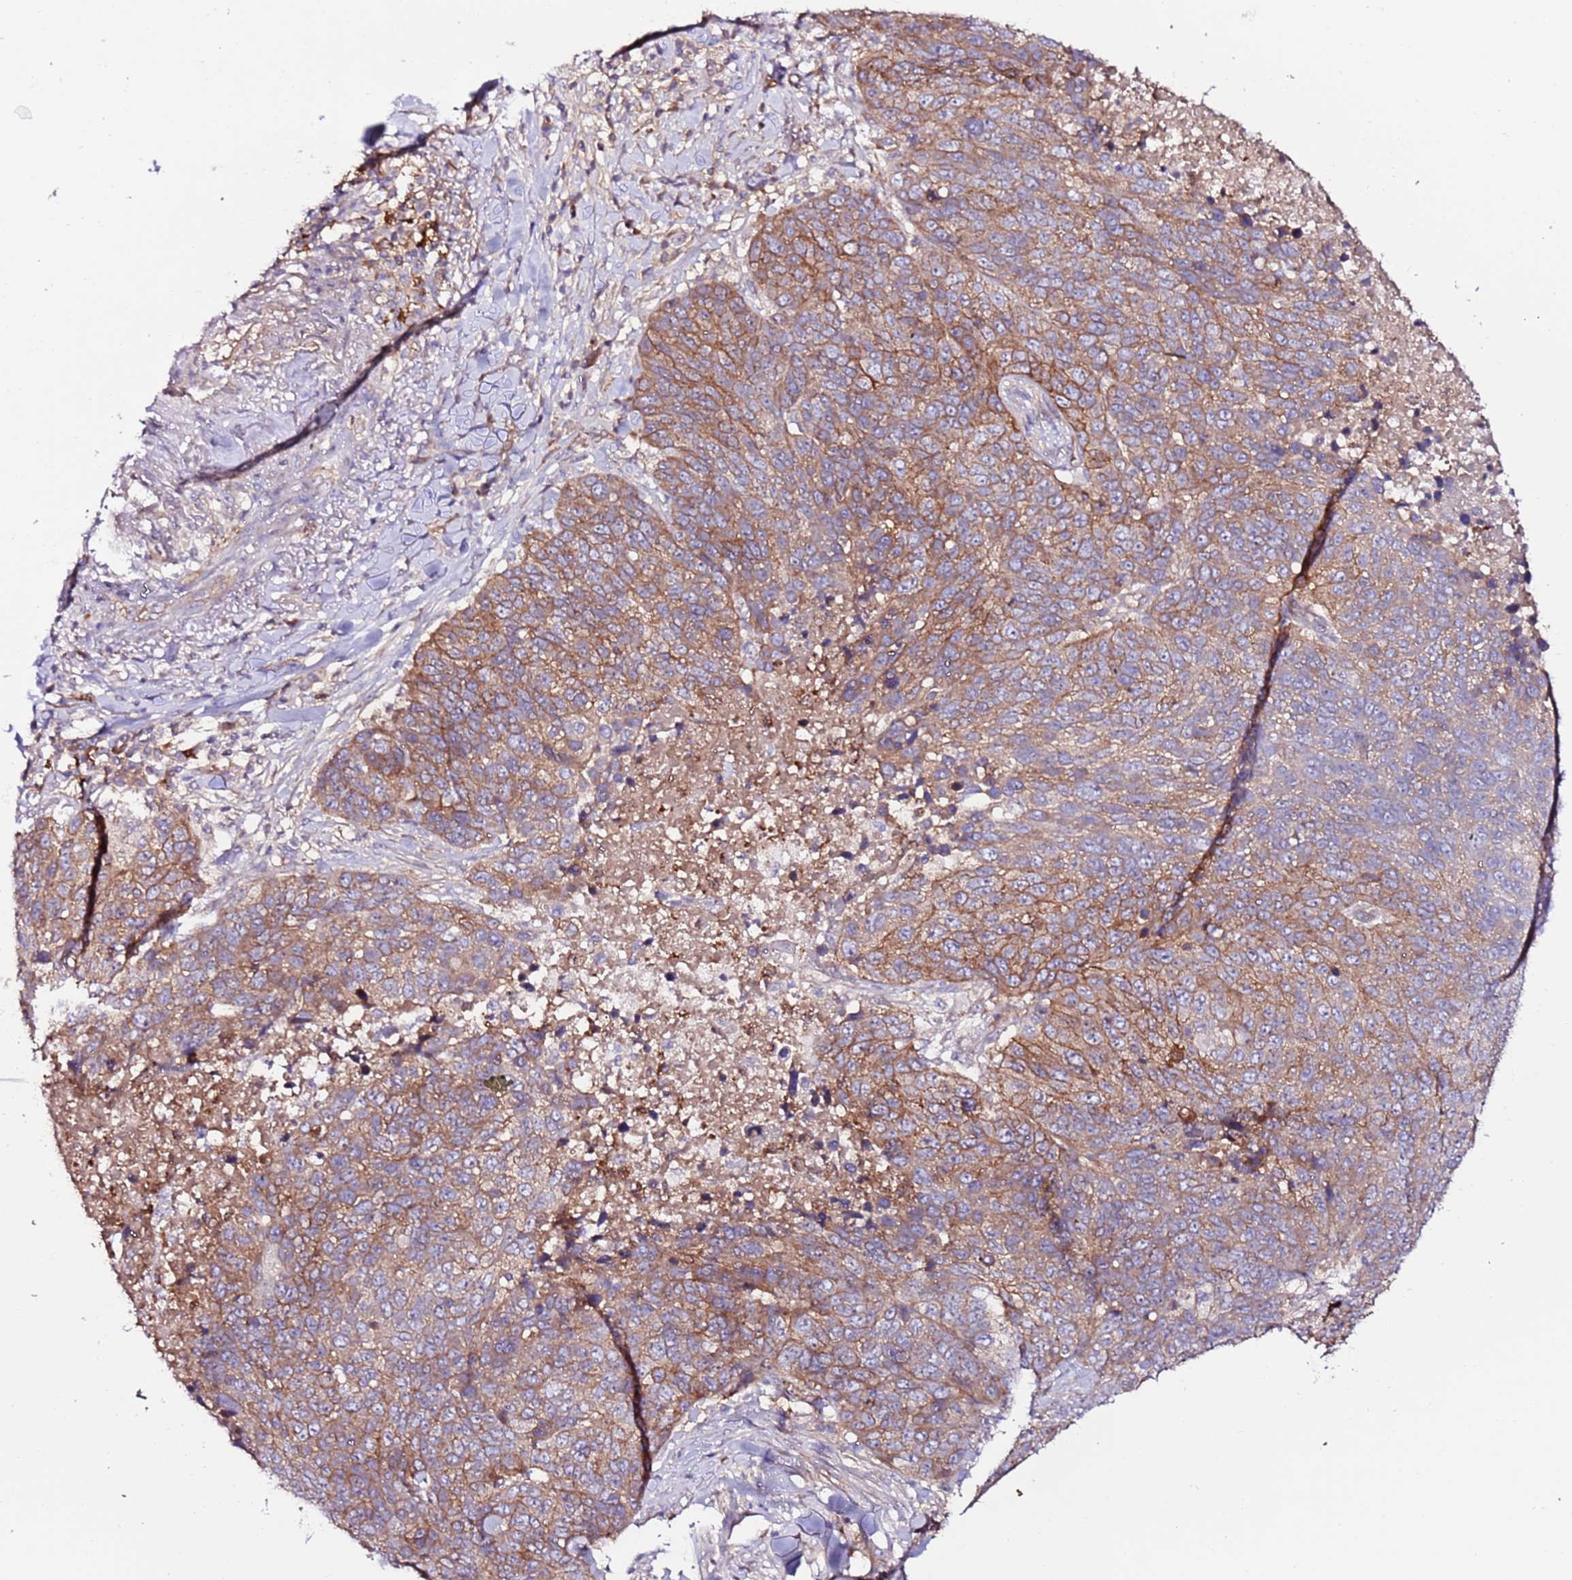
{"staining": {"intensity": "moderate", "quantity": ">75%", "location": "cytoplasmic/membranous"}, "tissue": "lung cancer", "cell_type": "Tumor cells", "image_type": "cancer", "snomed": [{"axis": "morphology", "description": "Normal tissue, NOS"}, {"axis": "morphology", "description": "Squamous cell carcinoma, NOS"}, {"axis": "topography", "description": "Lymph node"}, {"axis": "topography", "description": "Lung"}], "caption": "DAB immunohistochemical staining of squamous cell carcinoma (lung) displays moderate cytoplasmic/membranous protein expression in about >75% of tumor cells.", "gene": "FLVCR1", "patient": {"sex": "male", "age": 66}}